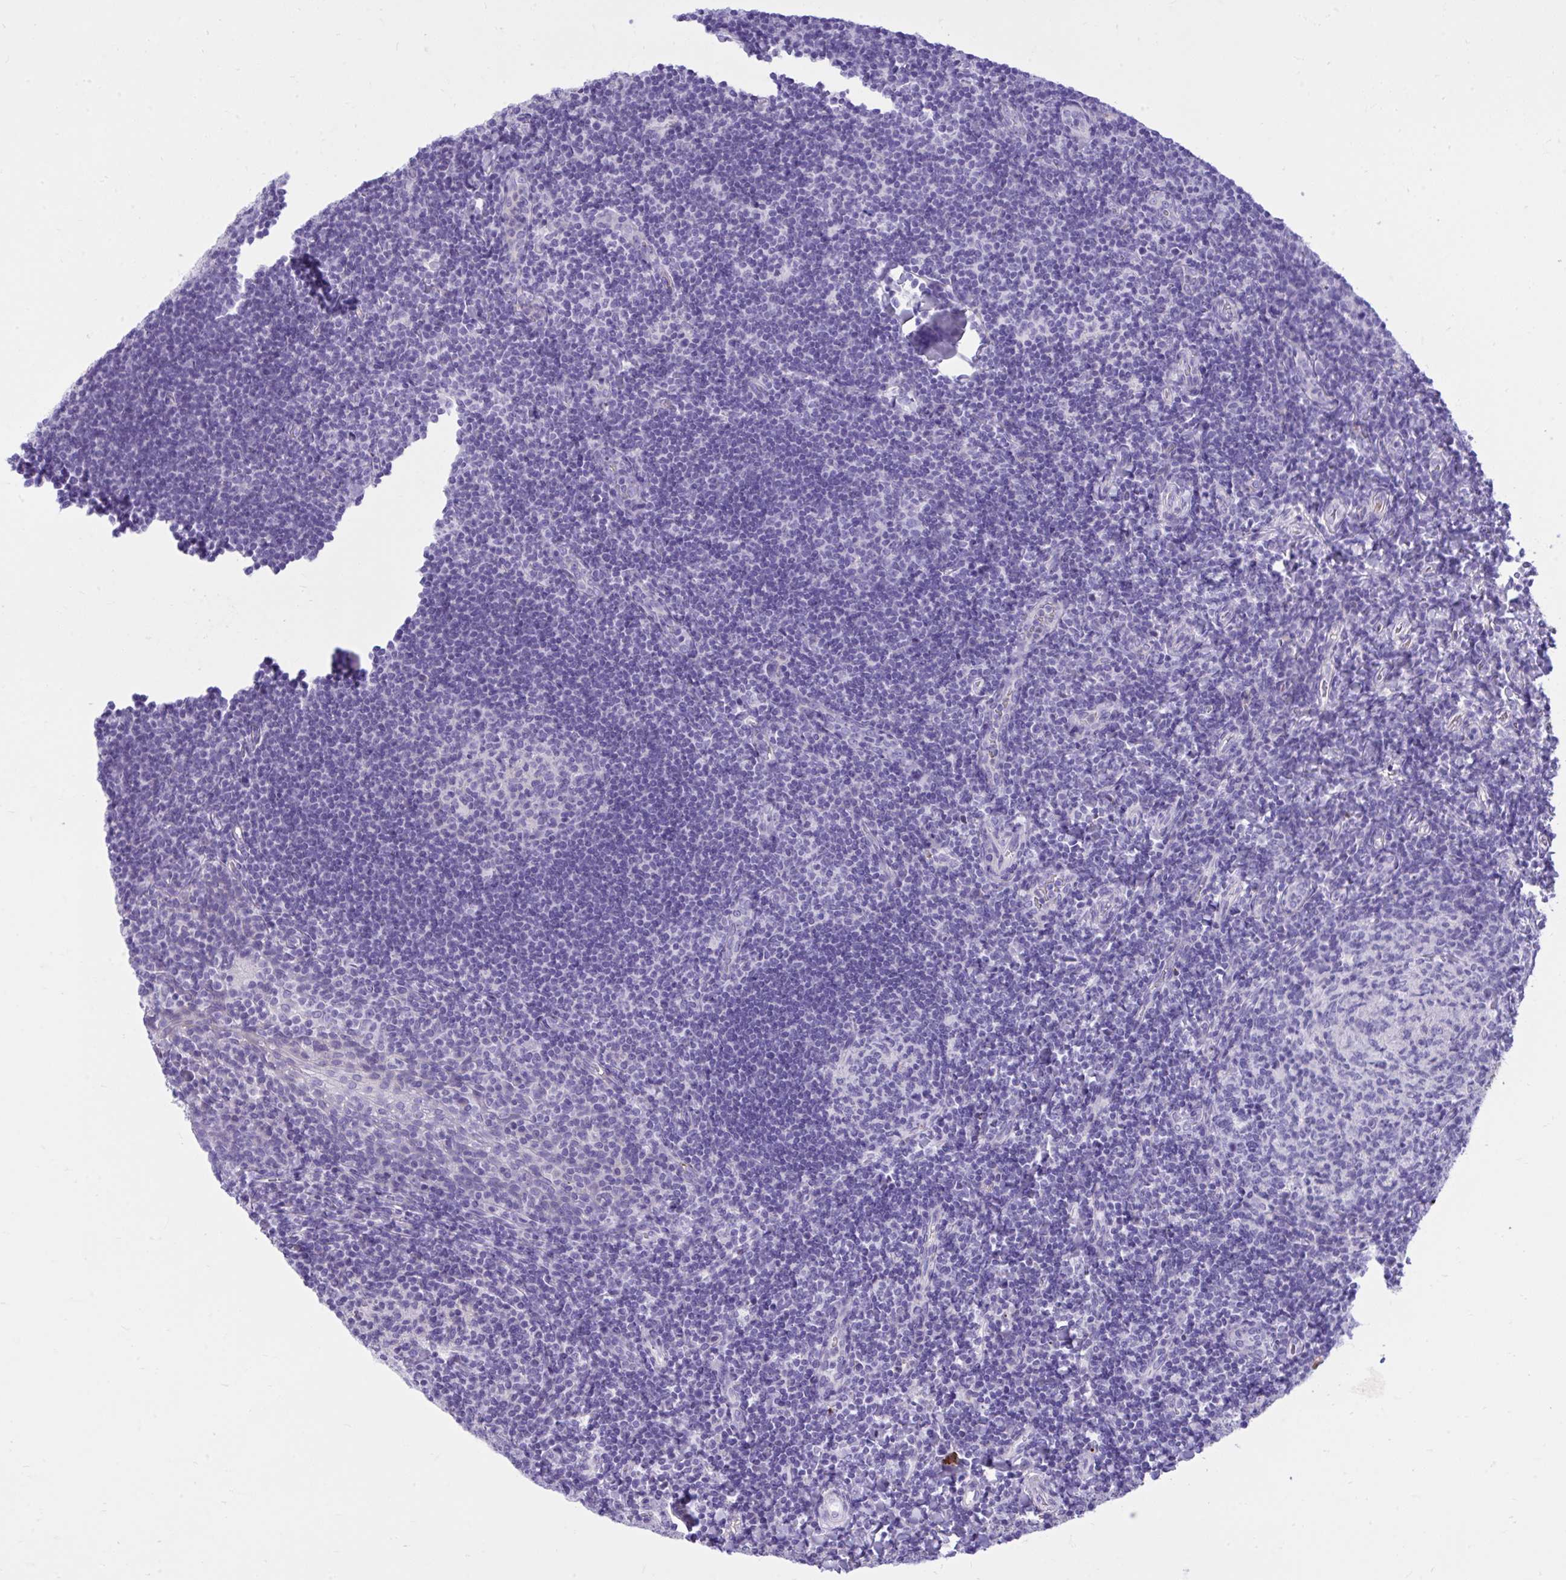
{"staining": {"intensity": "negative", "quantity": "none", "location": "none"}, "tissue": "tonsil", "cell_type": "Germinal center cells", "image_type": "normal", "snomed": [{"axis": "morphology", "description": "Normal tissue, NOS"}, {"axis": "topography", "description": "Tonsil"}], "caption": "Immunohistochemistry (IHC) histopathology image of unremarkable tonsil stained for a protein (brown), which reveals no expression in germinal center cells.", "gene": "HRG", "patient": {"sex": "female", "age": 10}}